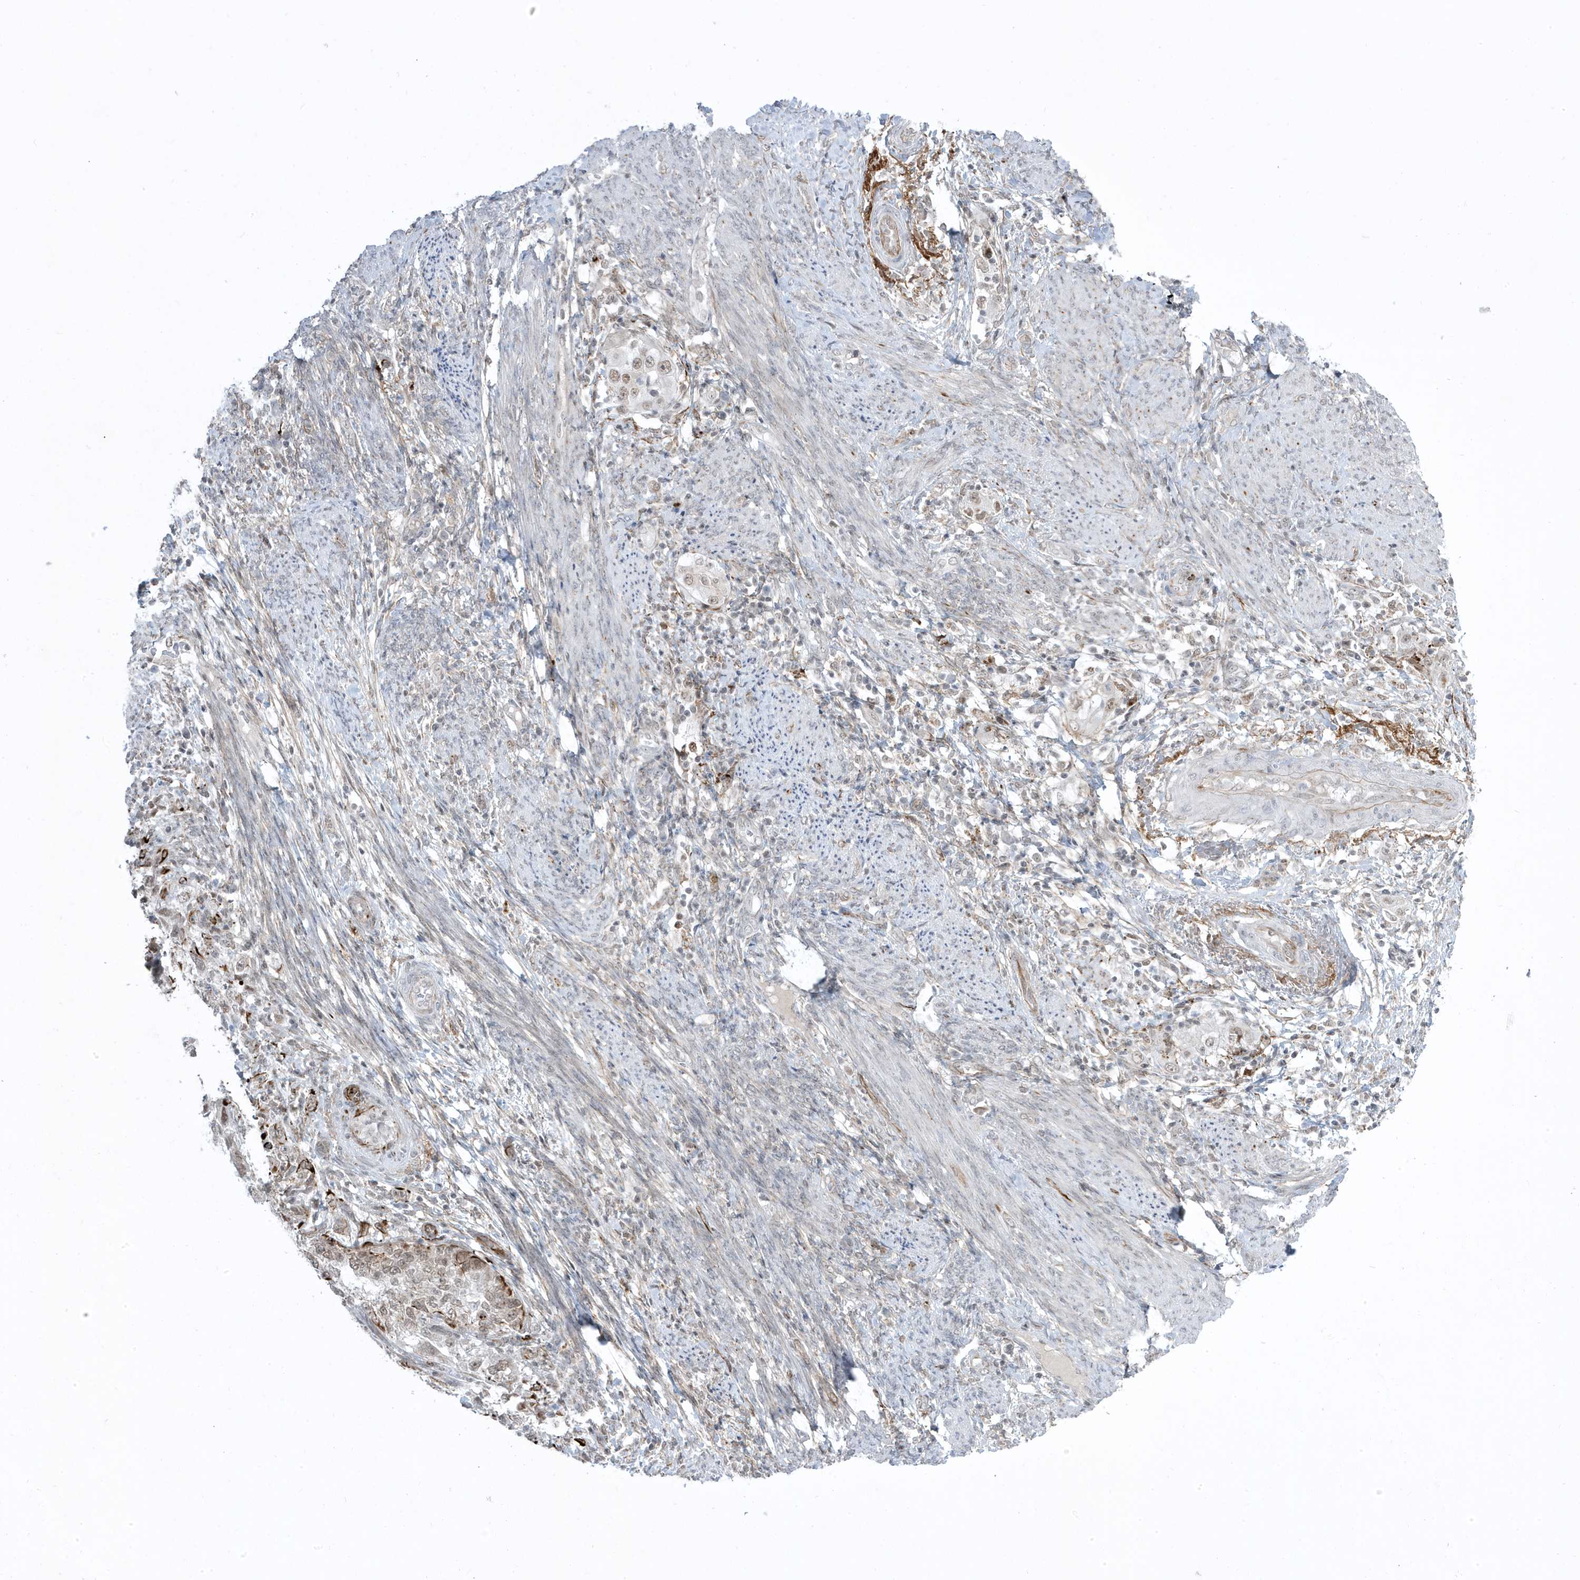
{"staining": {"intensity": "moderate", "quantity": ">75%", "location": "nuclear"}, "tissue": "endometrial cancer", "cell_type": "Tumor cells", "image_type": "cancer", "snomed": [{"axis": "morphology", "description": "Adenocarcinoma, NOS"}, {"axis": "topography", "description": "Endometrium"}], "caption": "A brown stain labels moderate nuclear positivity of a protein in human endometrial cancer (adenocarcinoma) tumor cells.", "gene": "ADAMTSL3", "patient": {"sex": "female", "age": 85}}